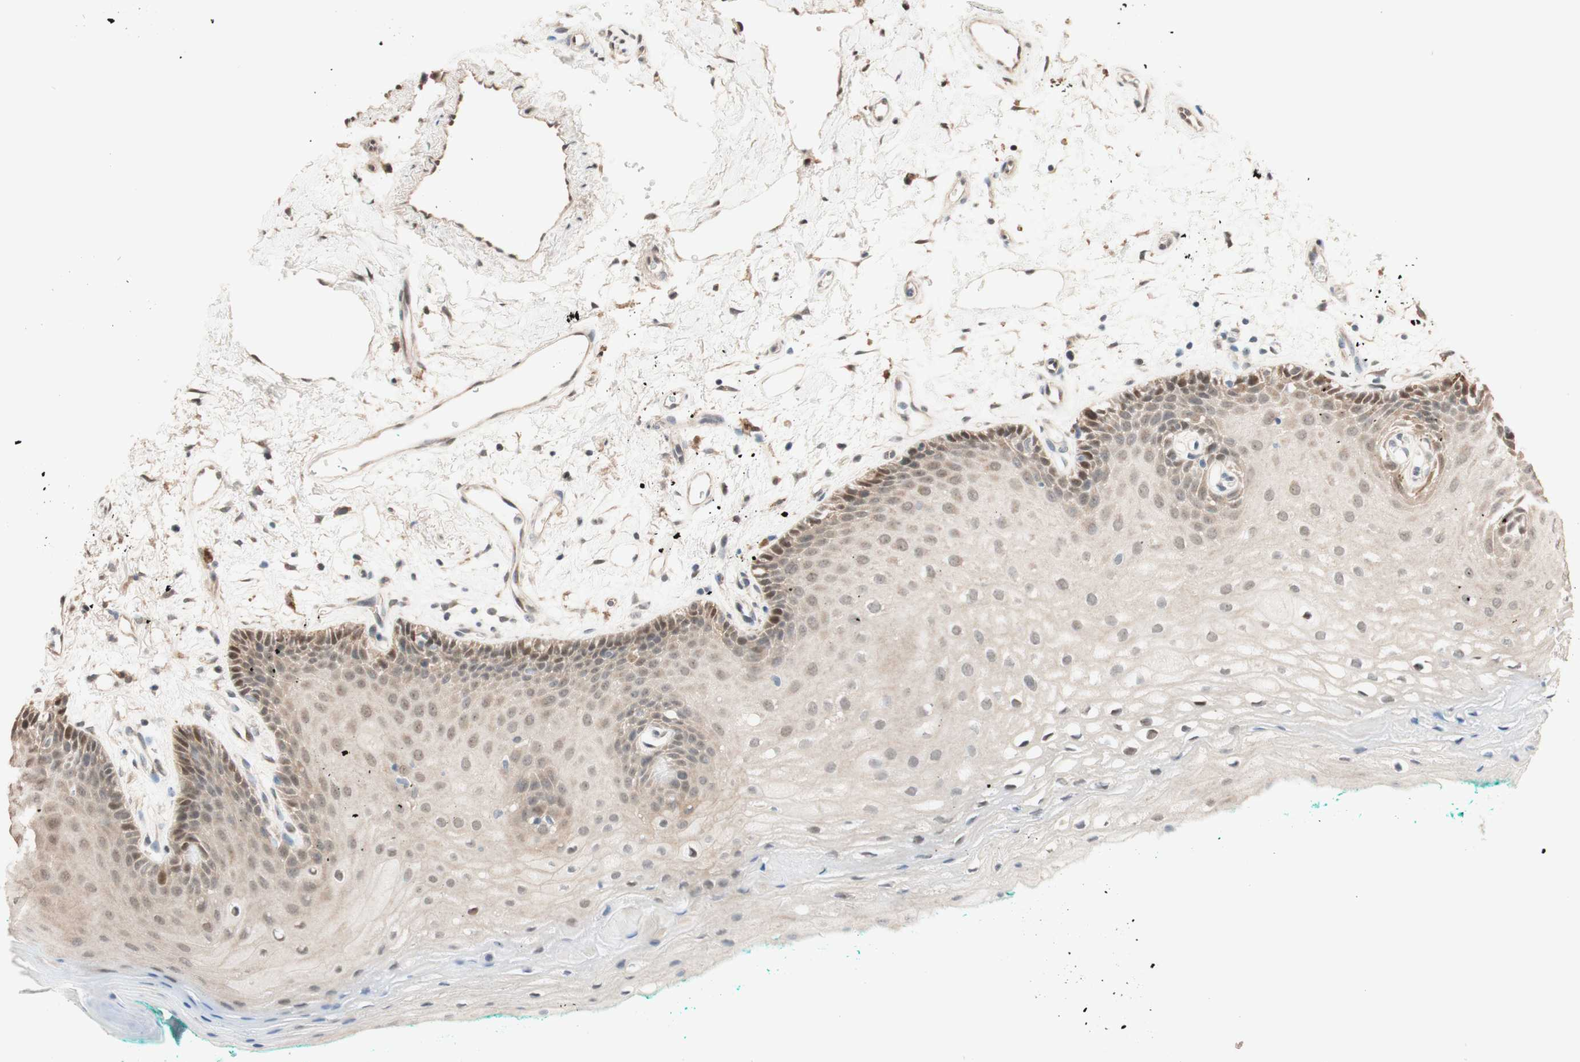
{"staining": {"intensity": "strong", "quantity": "<25%", "location": "cytoplasmic/membranous"}, "tissue": "oral mucosa", "cell_type": "Squamous epithelial cells", "image_type": "normal", "snomed": [{"axis": "morphology", "description": "Normal tissue, NOS"}, {"axis": "topography", "description": "Skeletal muscle"}, {"axis": "topography", "description": "Oral tissue"}, {"axis": "topography", "description": "Peripheral nerve tissue"}], "caption": "A brown stain highlights strong cytoplasmic/membranous staining of a protein in squamous epithelial cells of normal oral mucosa.", "gene": "CCNC", "patient": {"sex": "female", "age": 84}}